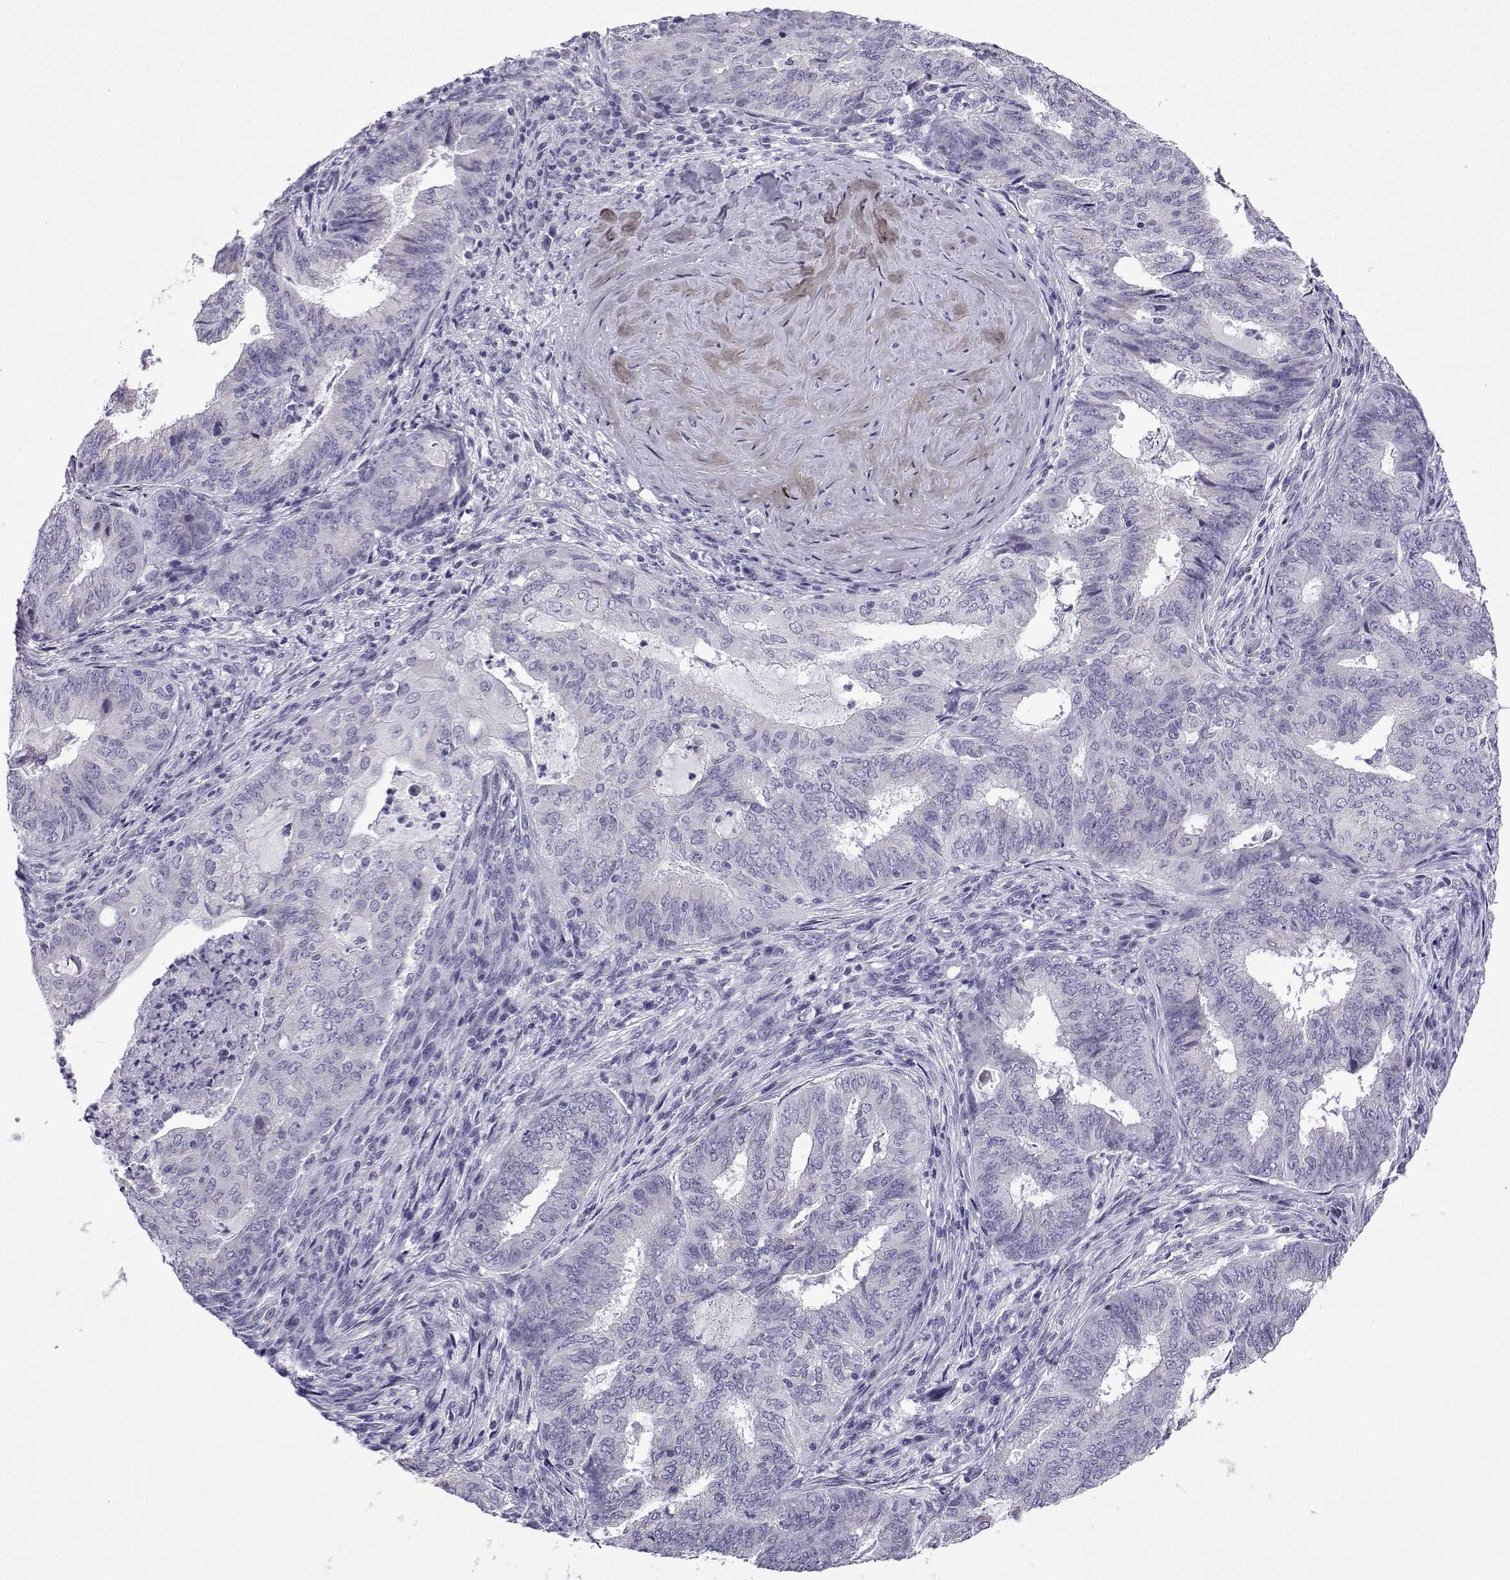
{"staining": {"intensity": "negative", "quantity": "none", "location": "none"}, "tissue": "endometrial cancer", "cell_type": "Tumor cells", "image_type": "cancer", "snomed": [{"axis": "morphology", "description": "Adenocarcinoma, NOS"}, {"axis": "topography", "description": "Endometrium"}], "caption": "An immunohistochemistry (IHC) histopathology image of endometrial cancer (adenocarcinoma) is shown. There is no staining in tumor cells of endometrial cancer (adenocarcinoma). Brightfield microscopy of immunohistochemistry (IHC) stained with DAB (brown) and hematoxylin (blue), captured at high magnification.", "gene": "ACRBP", "patient": {"sex": "female", "age": 62}}